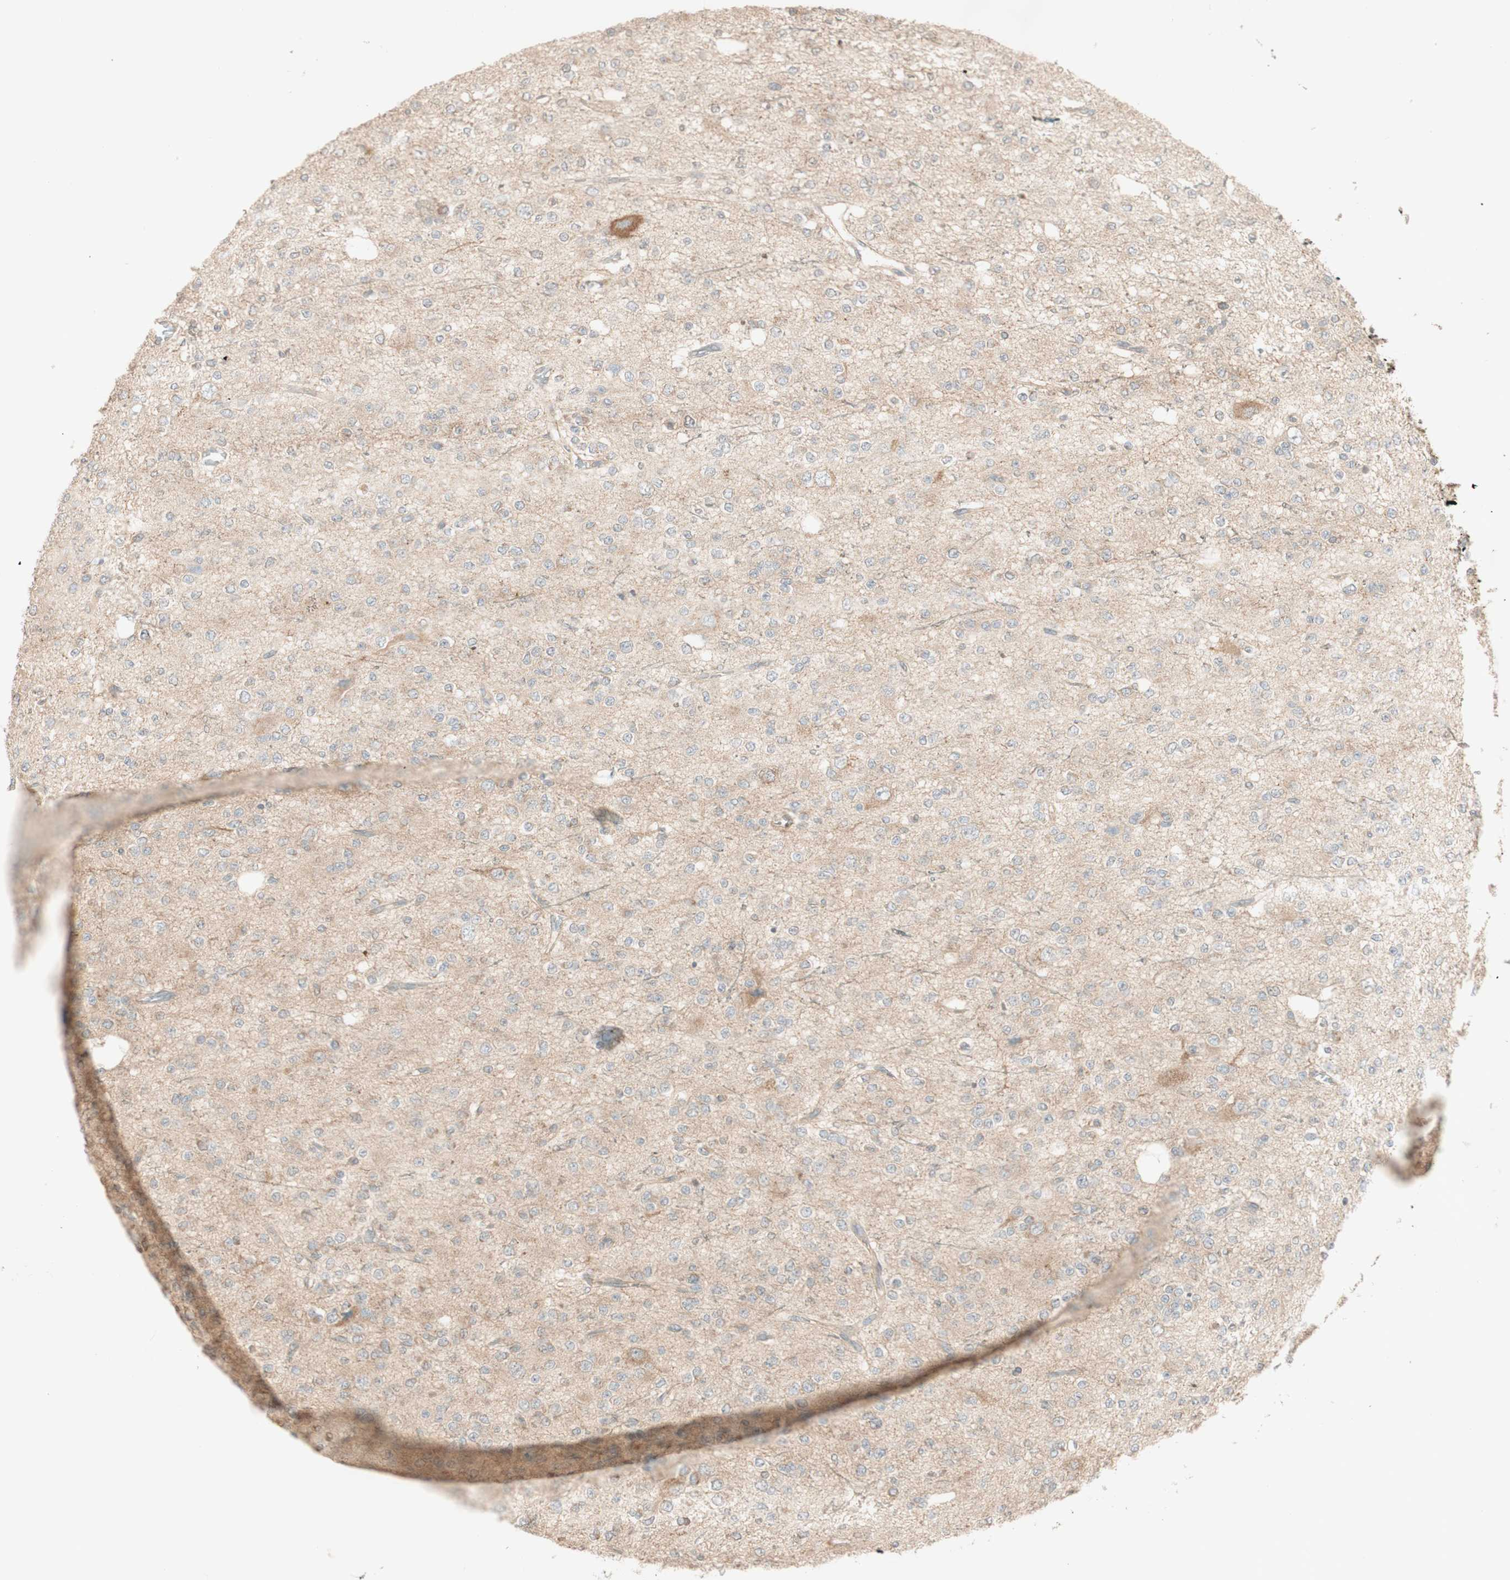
{"staining": {"intensity": "weak", "quantity": ">75%", "location": "cytoplasmic/membranous"}, "tissue": "glioma", "cell_type": "Tumor cells", "image_type": "cancer", "snomed": [{"axis": "morphology", "description": "Glioma, malignant, Low grade"}, {"axis": "topography", "description": "Brain"}], "caption": "Weak cytoplasmic/membranous staining is identified in approximately >75% of tumor cells in glioma.", "gene": "CLCN2", "patient": {"sex": "male", "age": 38}}